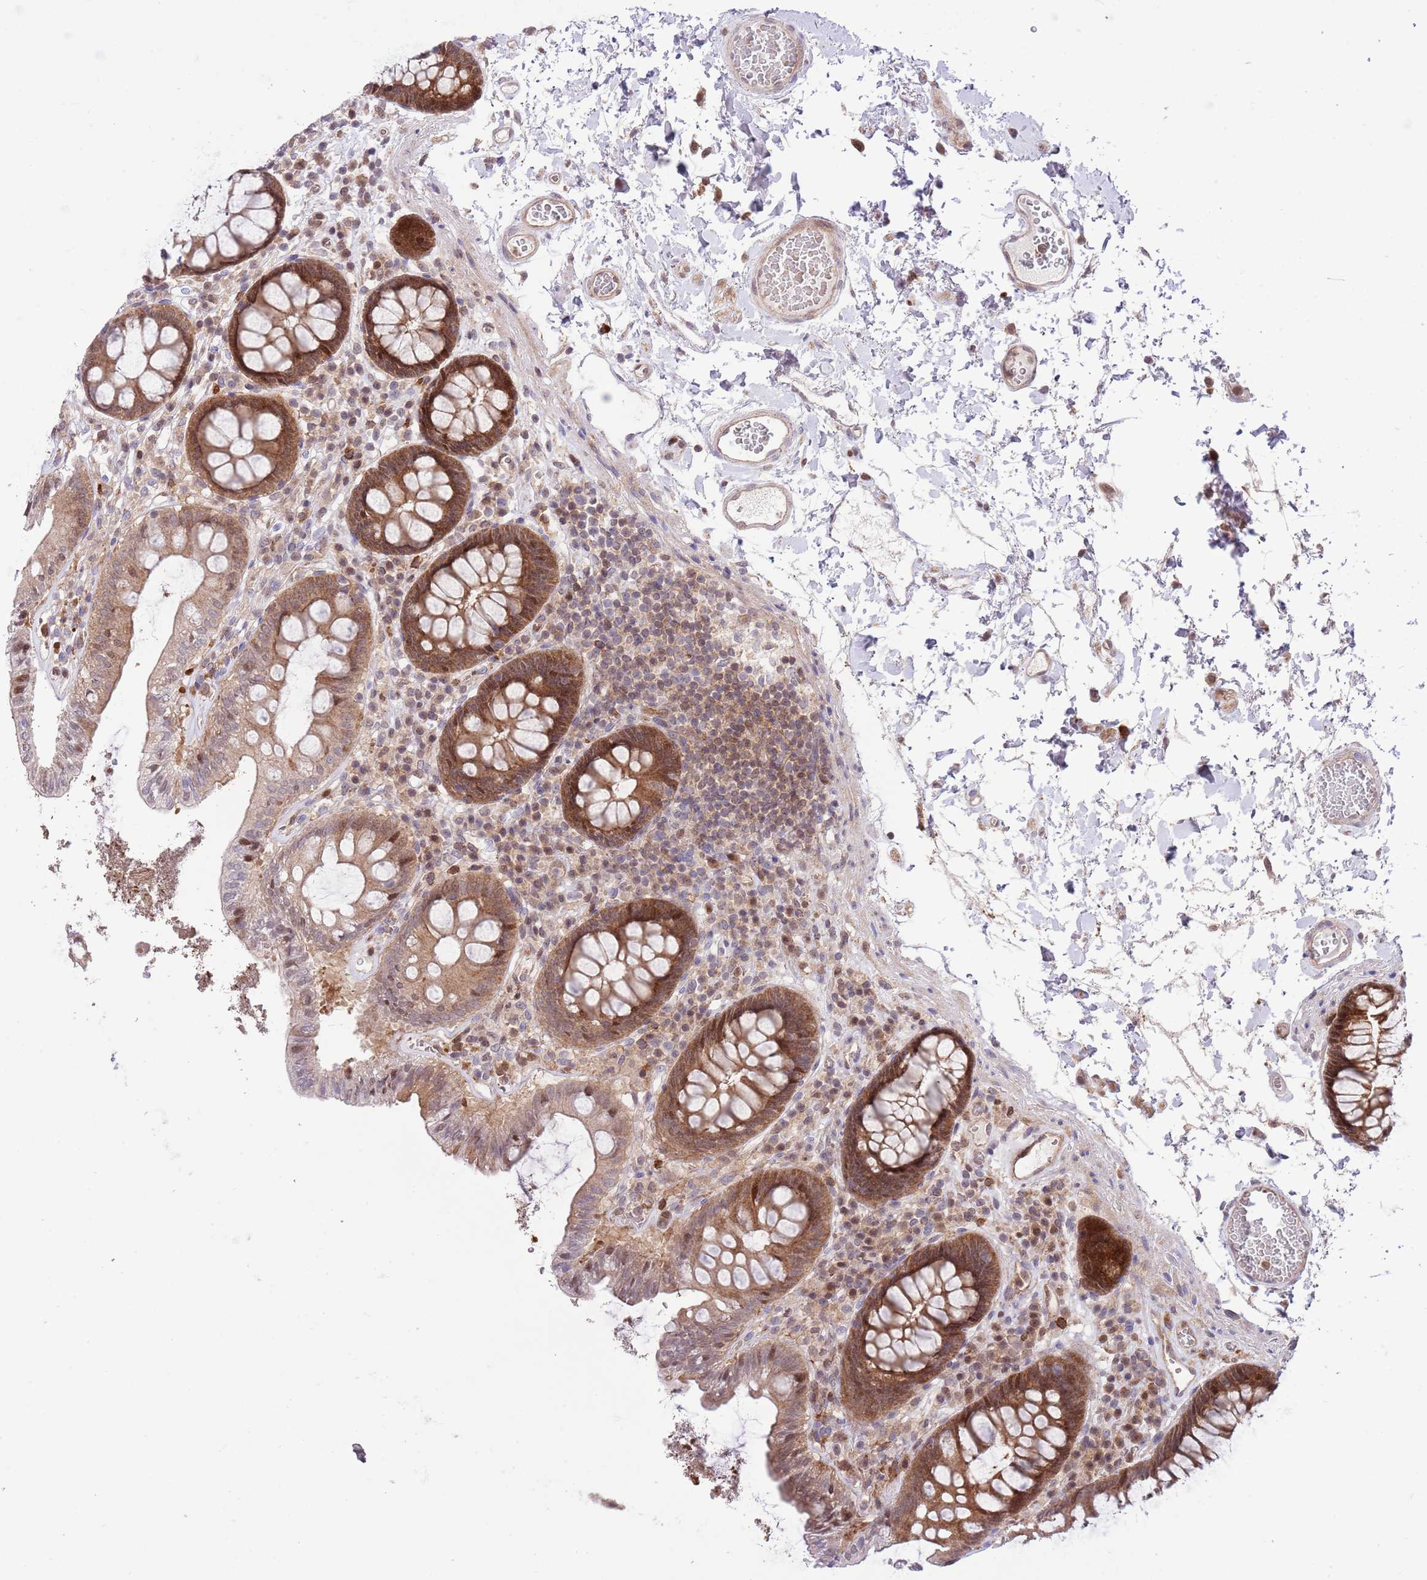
{"staining": {"intensity": "moderate", "quantity": "25%-75%", "location": "cytoplasmic/membranous,nuclear"}, "tissue": "colon", "cell_type": "Endothelial cells", "image_type": "normal", "snomed": [{"axis": "morphology", "description": "Normal tissue, NOS"}, {"axis": "topography", "description": "Colon"}], "caption": "Protein staining by immunohistochemistry exhibits moderate cytoplasmic/membranous,nuclear staining in approximately 25%-75% of endothelial cells in benign colon.", "gene": "HDHD2", "patient": {"sex": "male", "age": 84}}